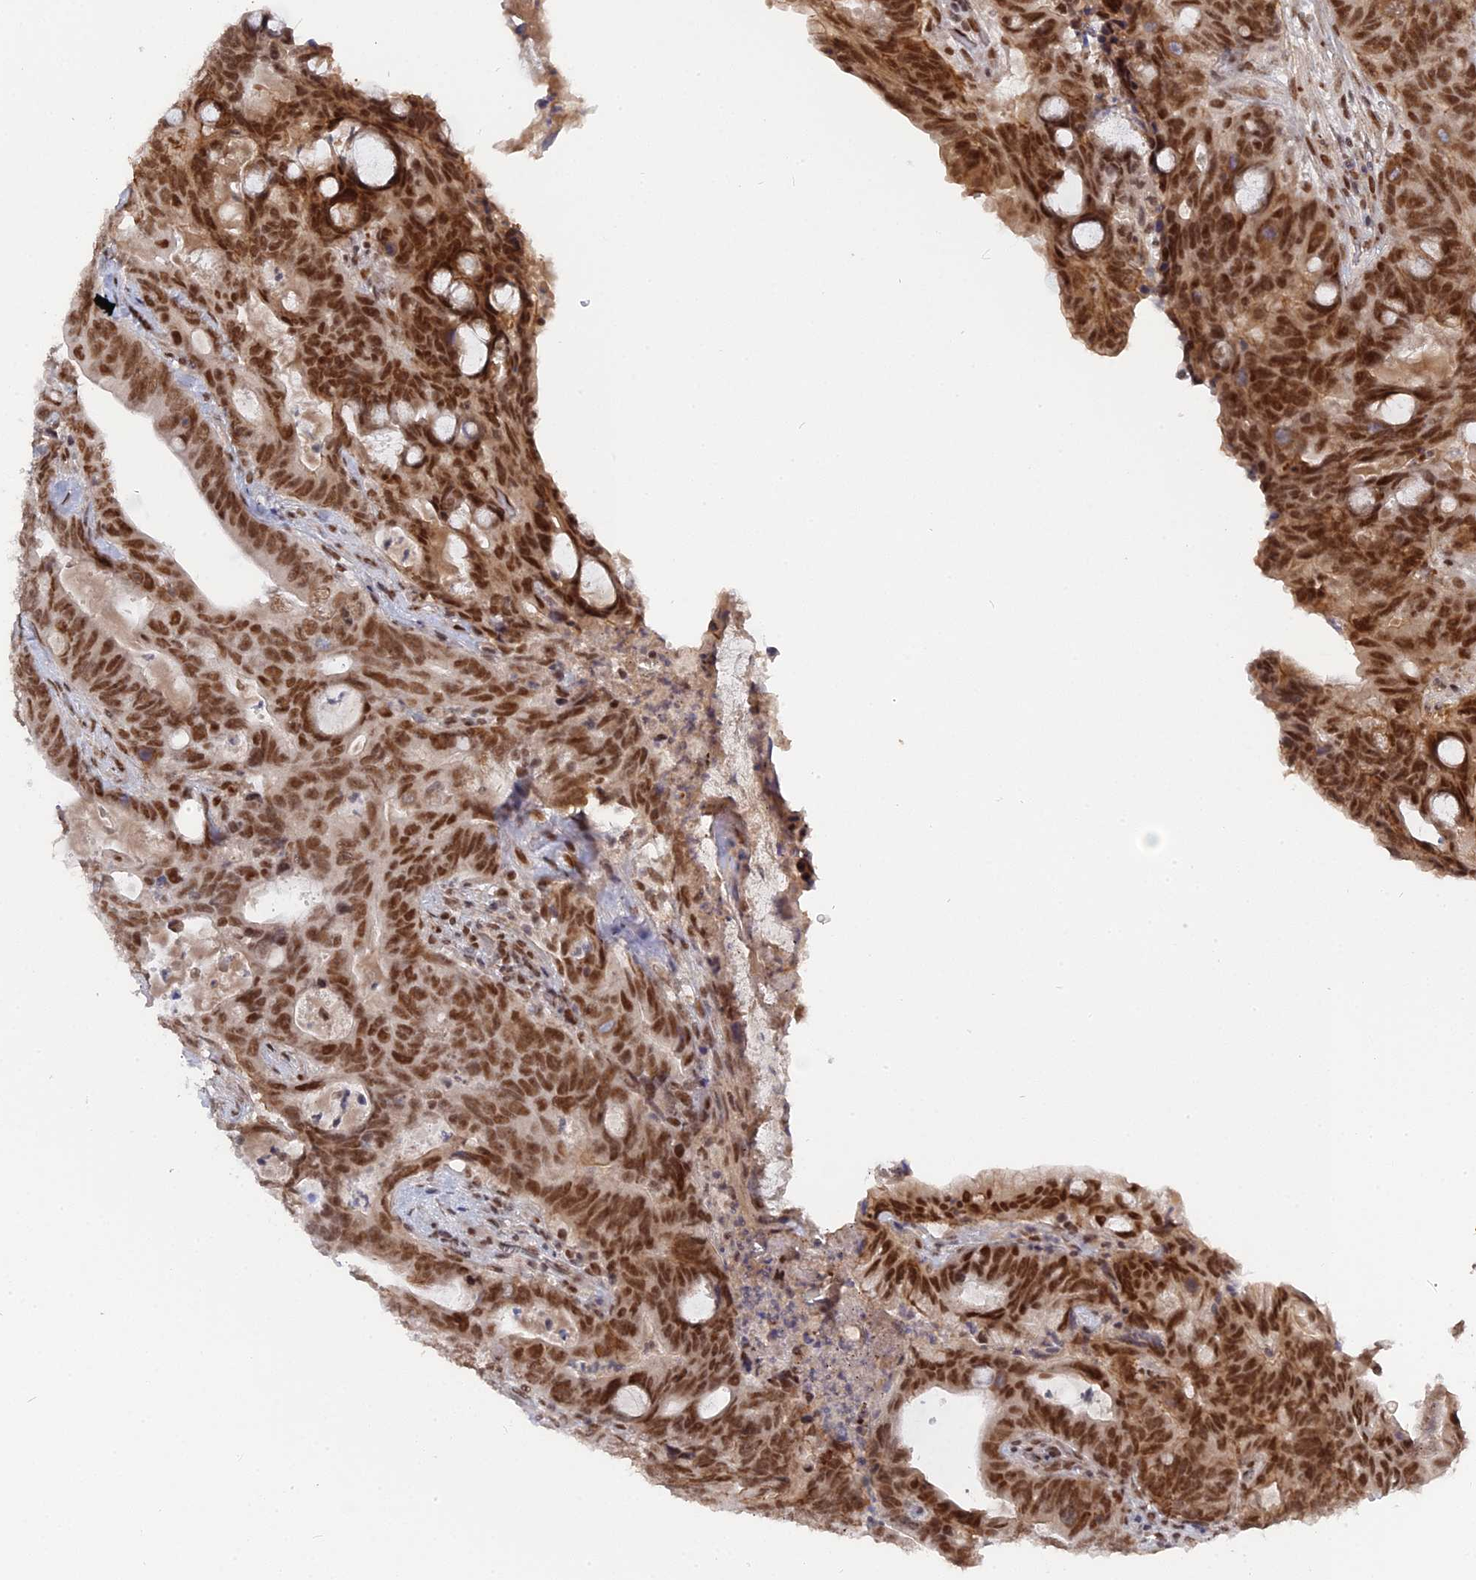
{"staining": {"intensity": "strong", "quantity": ">75%", "location": "nuclear"}, "tissue": "colorectal cancer", "cell_type": "Tumor cells", "image_type": "cancer", "snomed": [{"axis": "morphology", "description": "Adenocarcinoma, NOS"}, {"axis": "topography", "description": "Colon"}], "caption": "This is an image of immunohistochemistry staining of colorectal cancer (adenocarcinoma), which shows strong staining in the nuclear of tumor cells.", "gene": "CCDC85A", "patient": {"sex": "female", "age": 82}}